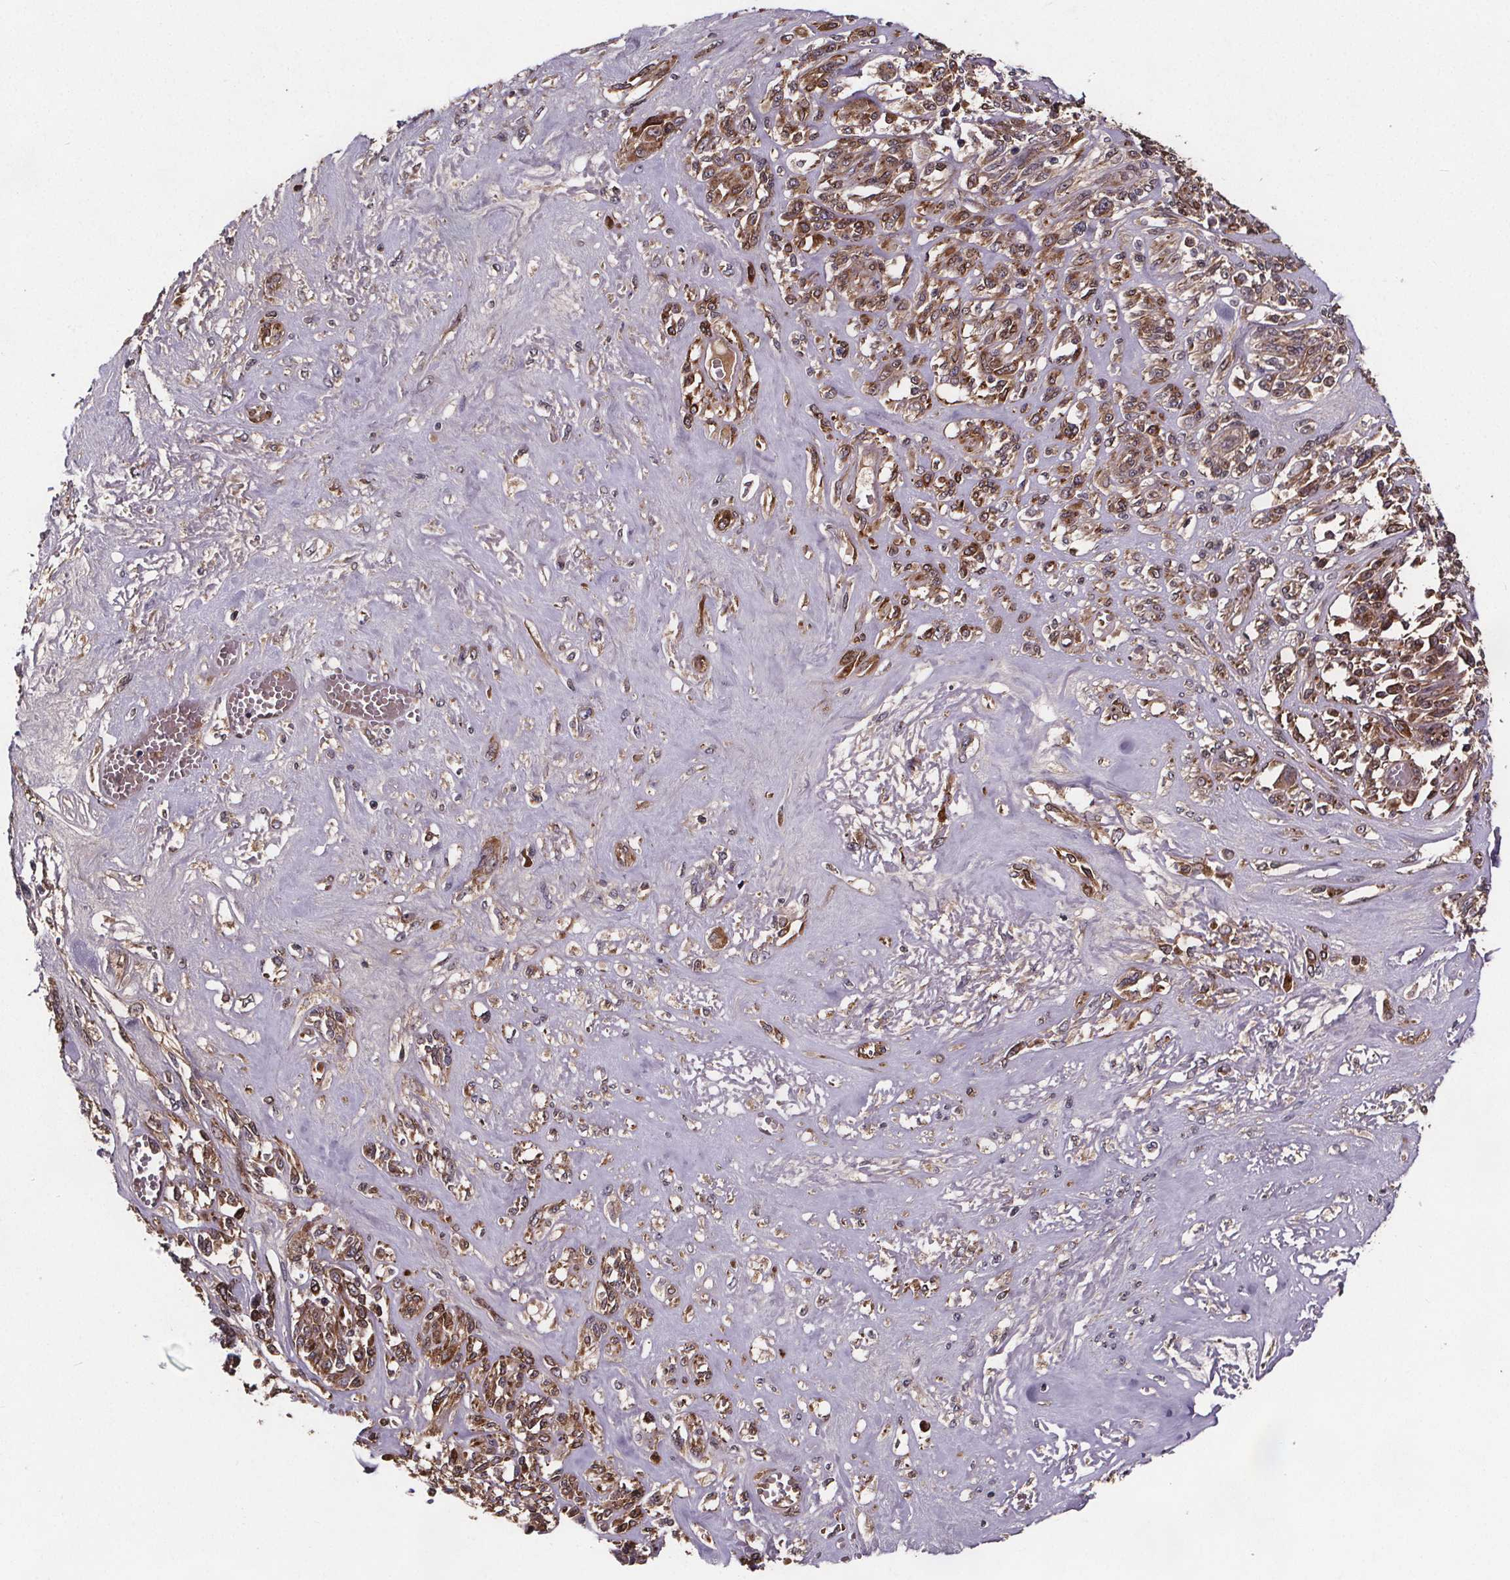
{"staining": {"intensity": "moderate", "quantity": ">75%", "location": "cytoplasmic/membranous"}, "tissue": "melanoma", "cell_type": "Tumor cells", "image_type": "cancer", "snomed": [{"axis": "morphology", "description": "Malignant melanoma, NOS"}, {"axis": "topography", "description": "Skin"}], "caption": "This is a histology image of IHC staining of malignant melanoma, which shows moderate positivity in the cytoplasmic/membranous of tumor cells.", "gene": "FASTKD3", "patient": {"sex": "female", "age": 91}}